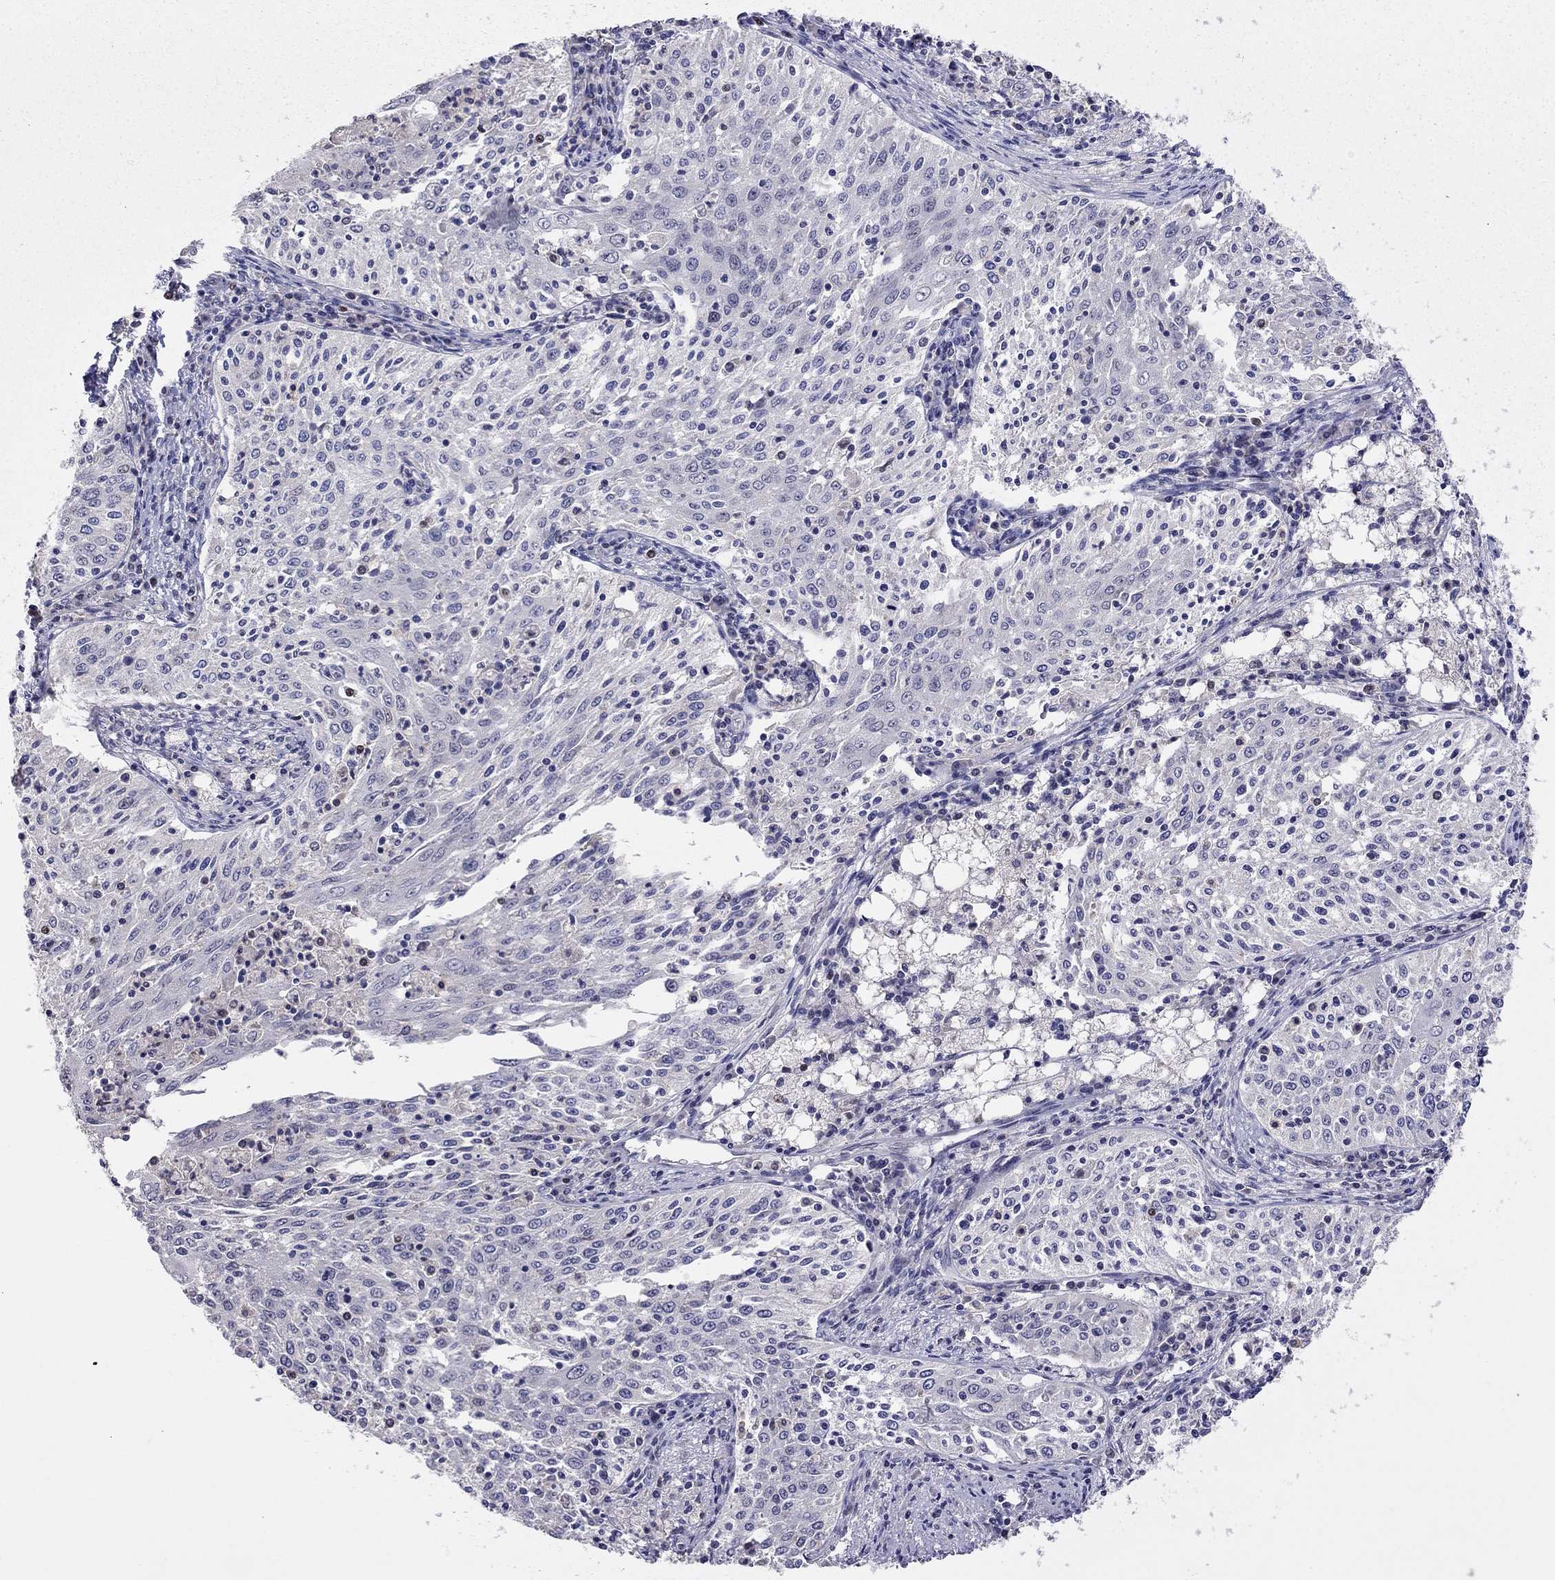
{"staining": {"intensity": "negative", "quantity": "none", "location": "none"}, "tissue": "cervical cancer", "cell_type": "Tumor cells", "image_type": "cancer", "snomed": [{"axis": "morphology", "description": "Squamous cell carcinoma, NOS"}, {"axis": "topography", "description": "Cervix"}], "caption": "Immunohistochemistry (IHC) of cervical squamous cell carcinoma reveals no positivity in tumor cells.", "gene": "LRRC39", "patient": {"sex": "female", "age": 41}}